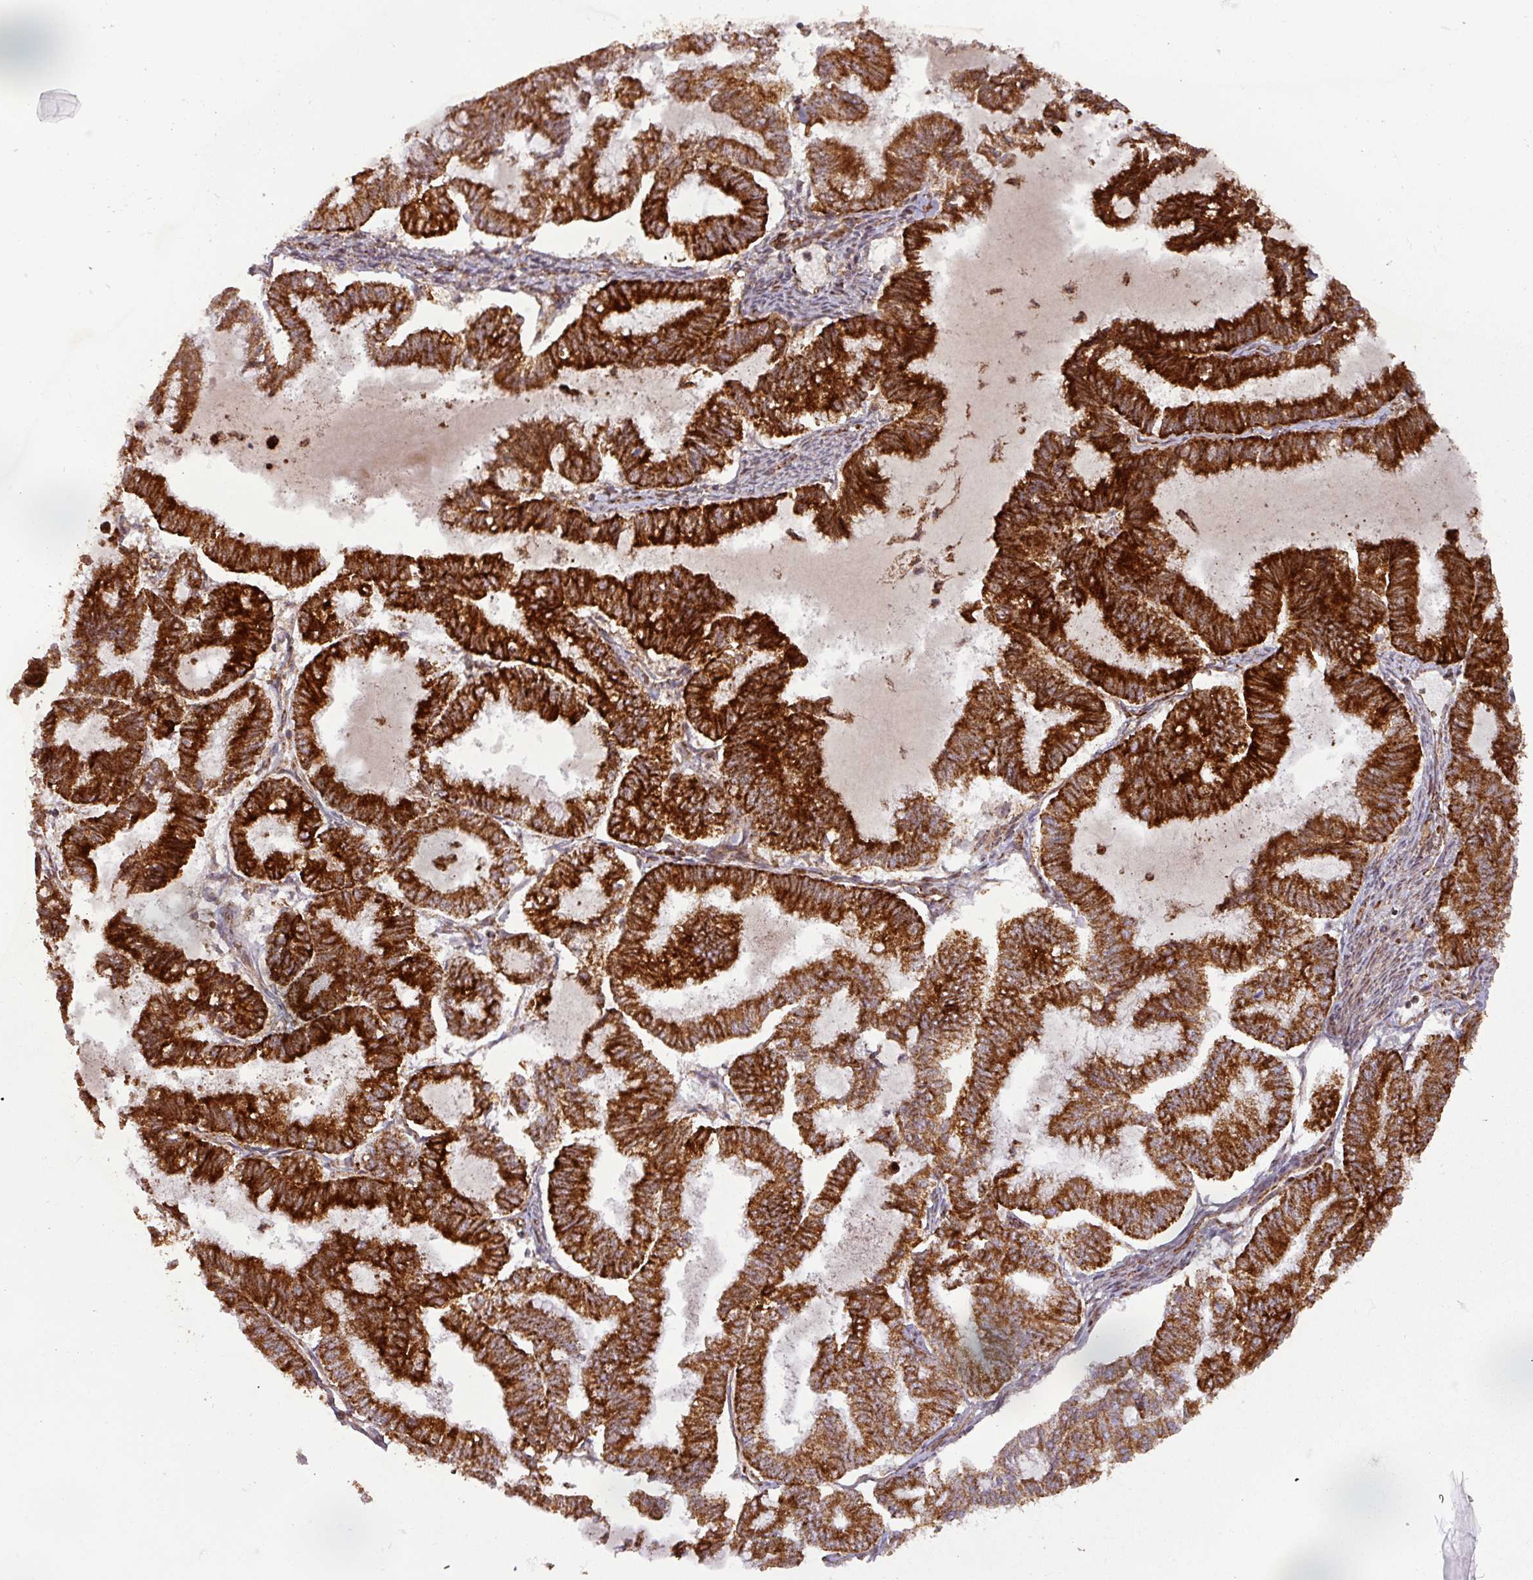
{"staining": {"intensity": "strong", "quantity": ">75%", "location": "cytoplasmic/membranous"}, "tissue": "endometrial cancer", "cell_type": "Tumor cells", "image_type": "cancer", "snomed": [{"axis": "morphology", "description": "Adenocarcinoma, NOS"}, {"axis": "topography", "description": "Endometrium"}], "caption": "Immunohistochemistry of endometrial cancer exhibits high levels of strong cytoplasmic/membranous positivity in about >75% of tumor cells.", "gene": "GPD2", "patient": {"sex": "female", "age": 79}}